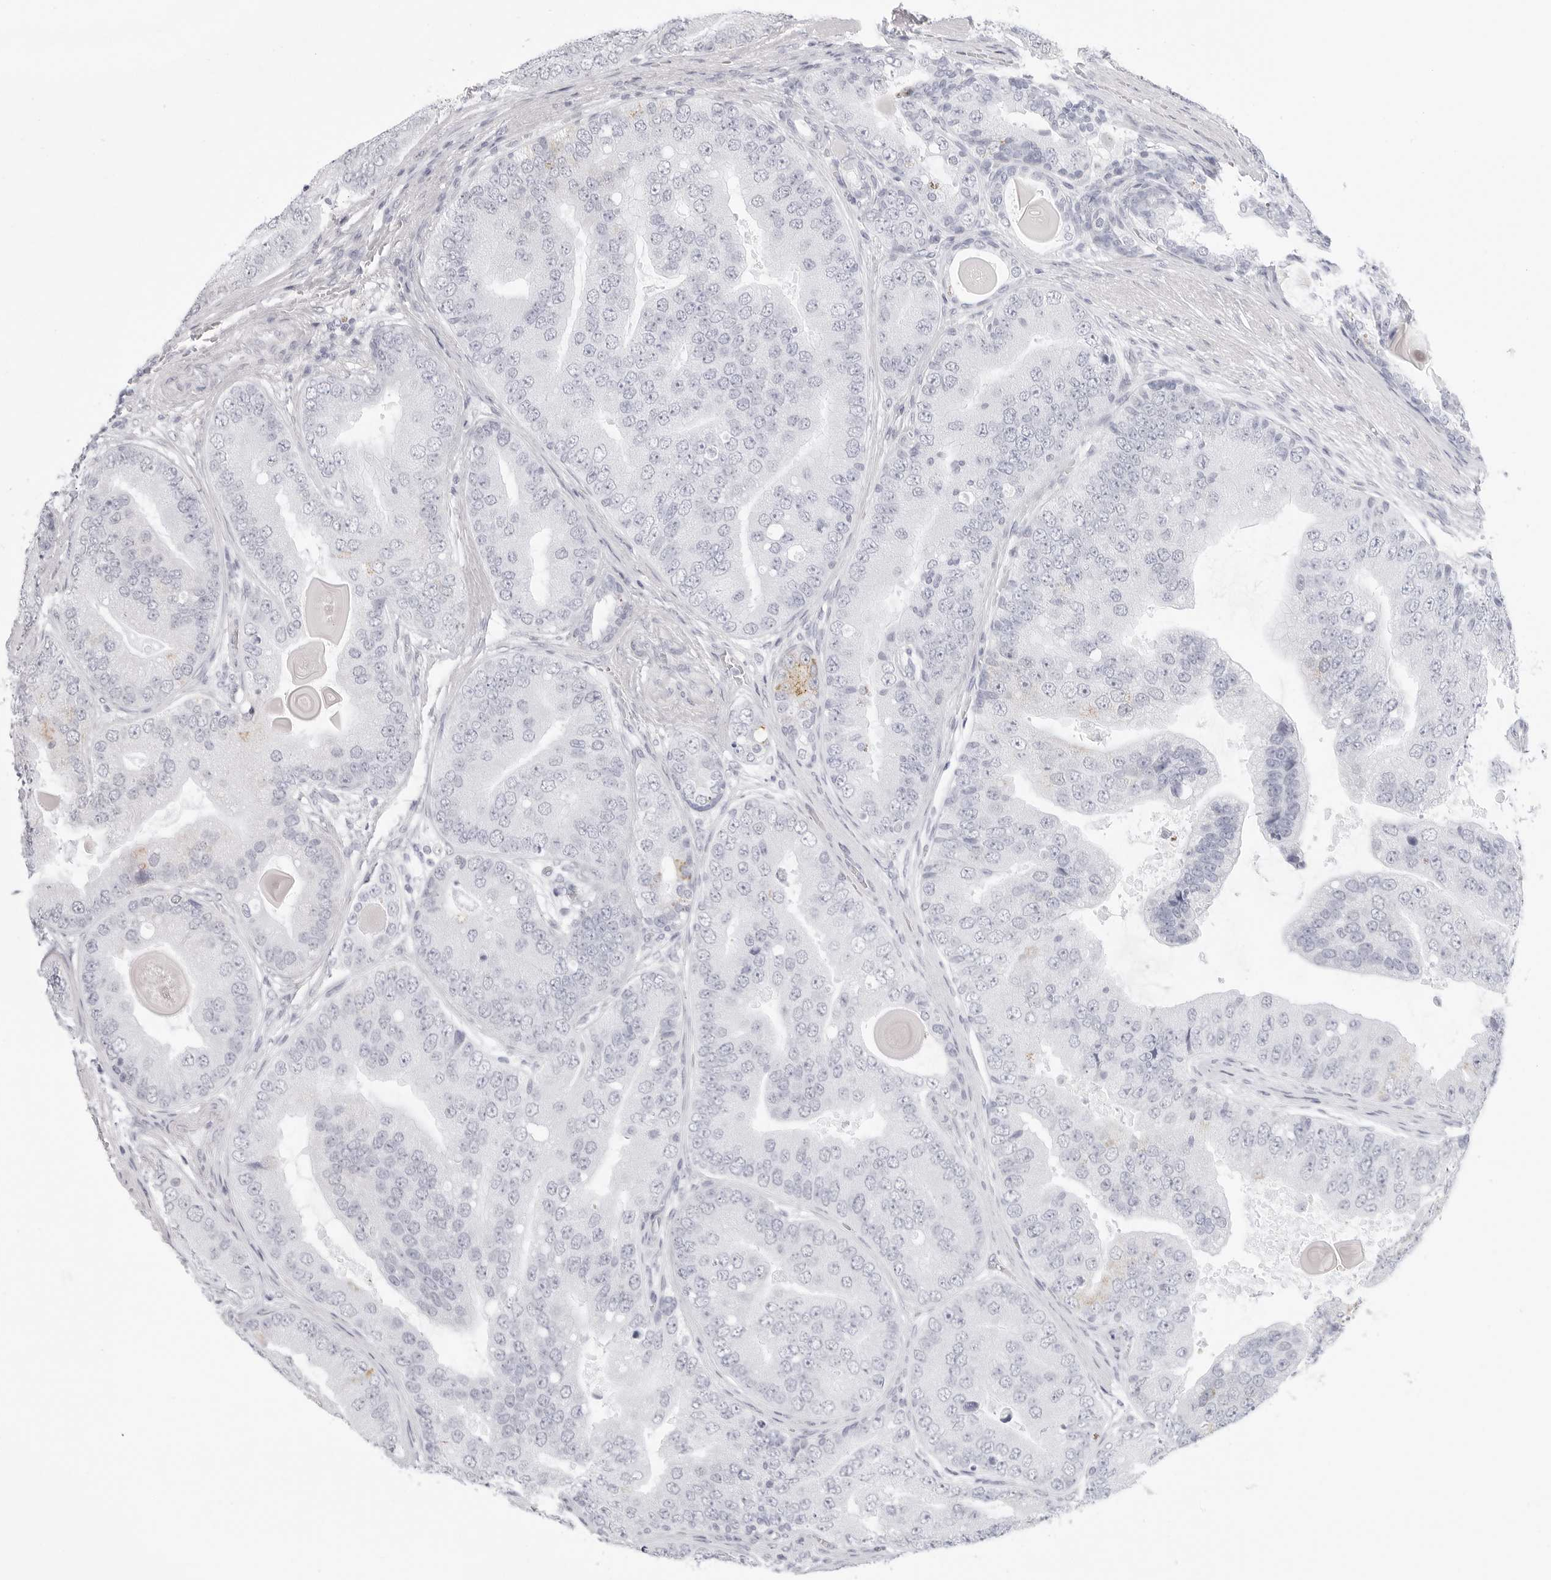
{"staining": {"intensity": "negative", "quantity": "none", "location": "none"}, "tissue": "prostate cancer", "cell_type": "Tumor cells", "image_type": "cancer", "snomed": [{"axis": "morphology", "description": "Adenocarcinoma, High grade"}, {"axis": "topography", "description": "Prostate"}], "caption": "Human prostate cancer stained for a protein using immunohistochemistry (IHC) shows no staining in tumor cells.", "gene": "HMGCS2", "patient": {"sex": "male", "age": 70}}